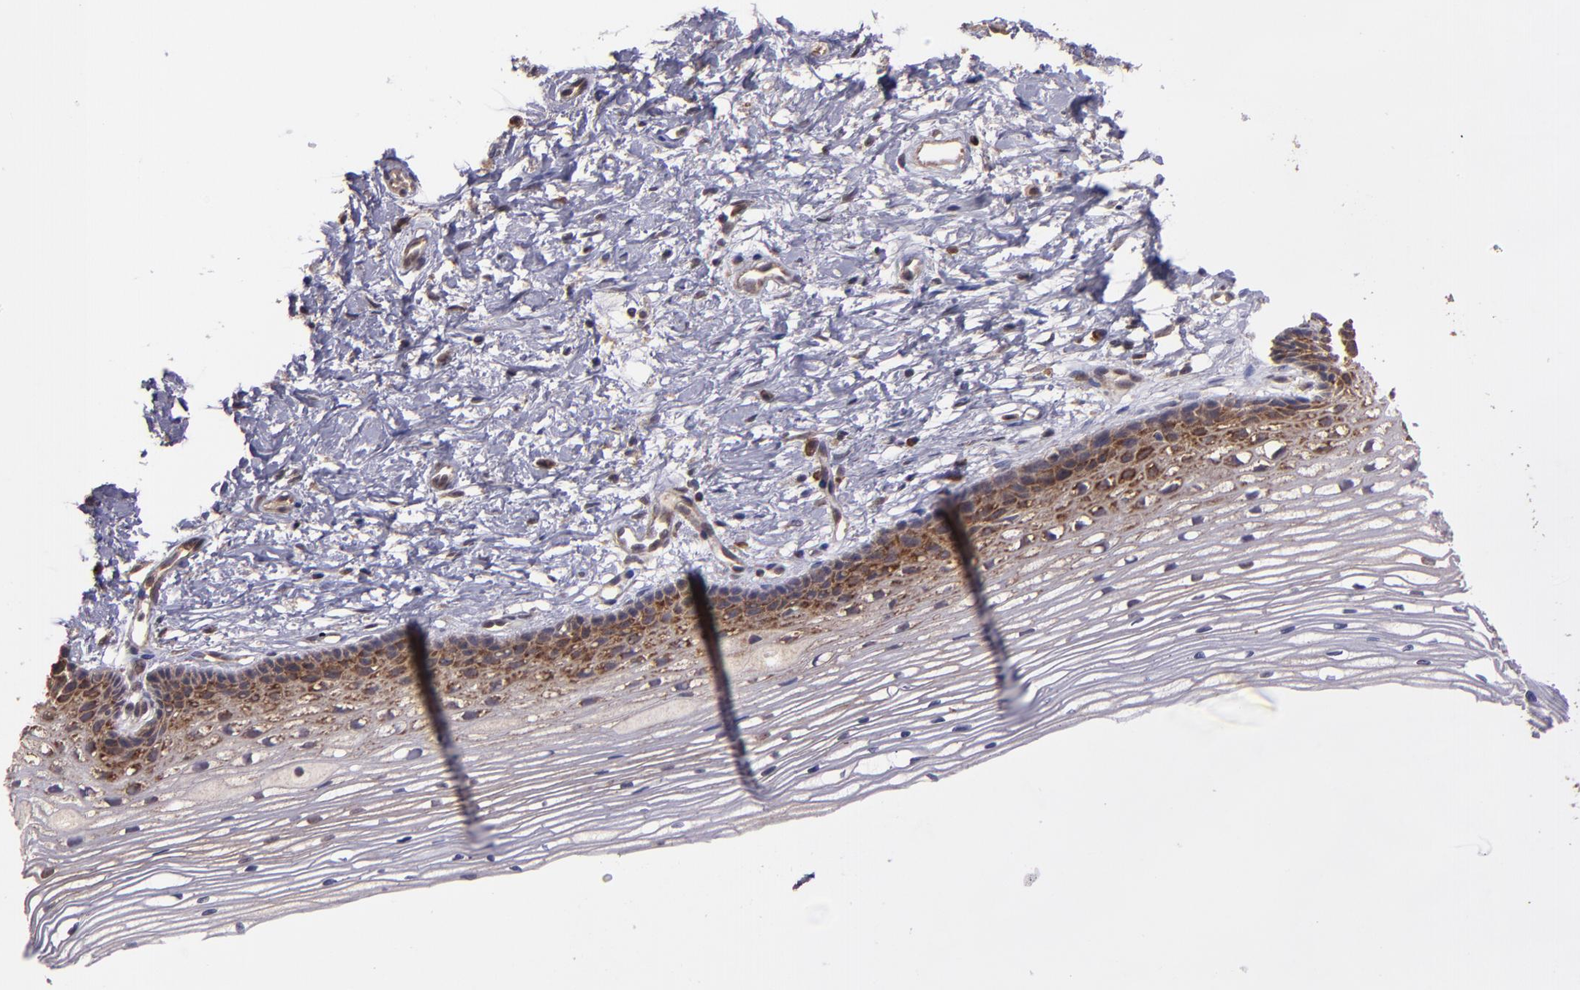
{"staining": {"intensity": "moderate", "quantity": ">75%", "location": "cytoplasmic/membranous"}, "tissue": "cervix", "cell_type": "Glandular cells", "image_type": "normal", "snomed": [{"axis": "morphology", "description": "Normal tissue, NOS"}, {"axis": "topography", "description": "Cervix"}], "caption": "This photomicrograph displays unremarkable cervix stained with immunohistochemistry to label a protein in brown. The cytoplasmic/membranous of glandular cells show moderate positivity for the protein. Nuclei are counter-stained blue.", "gene": "USP51", "patient": {"sex": "female", "age": 77}}